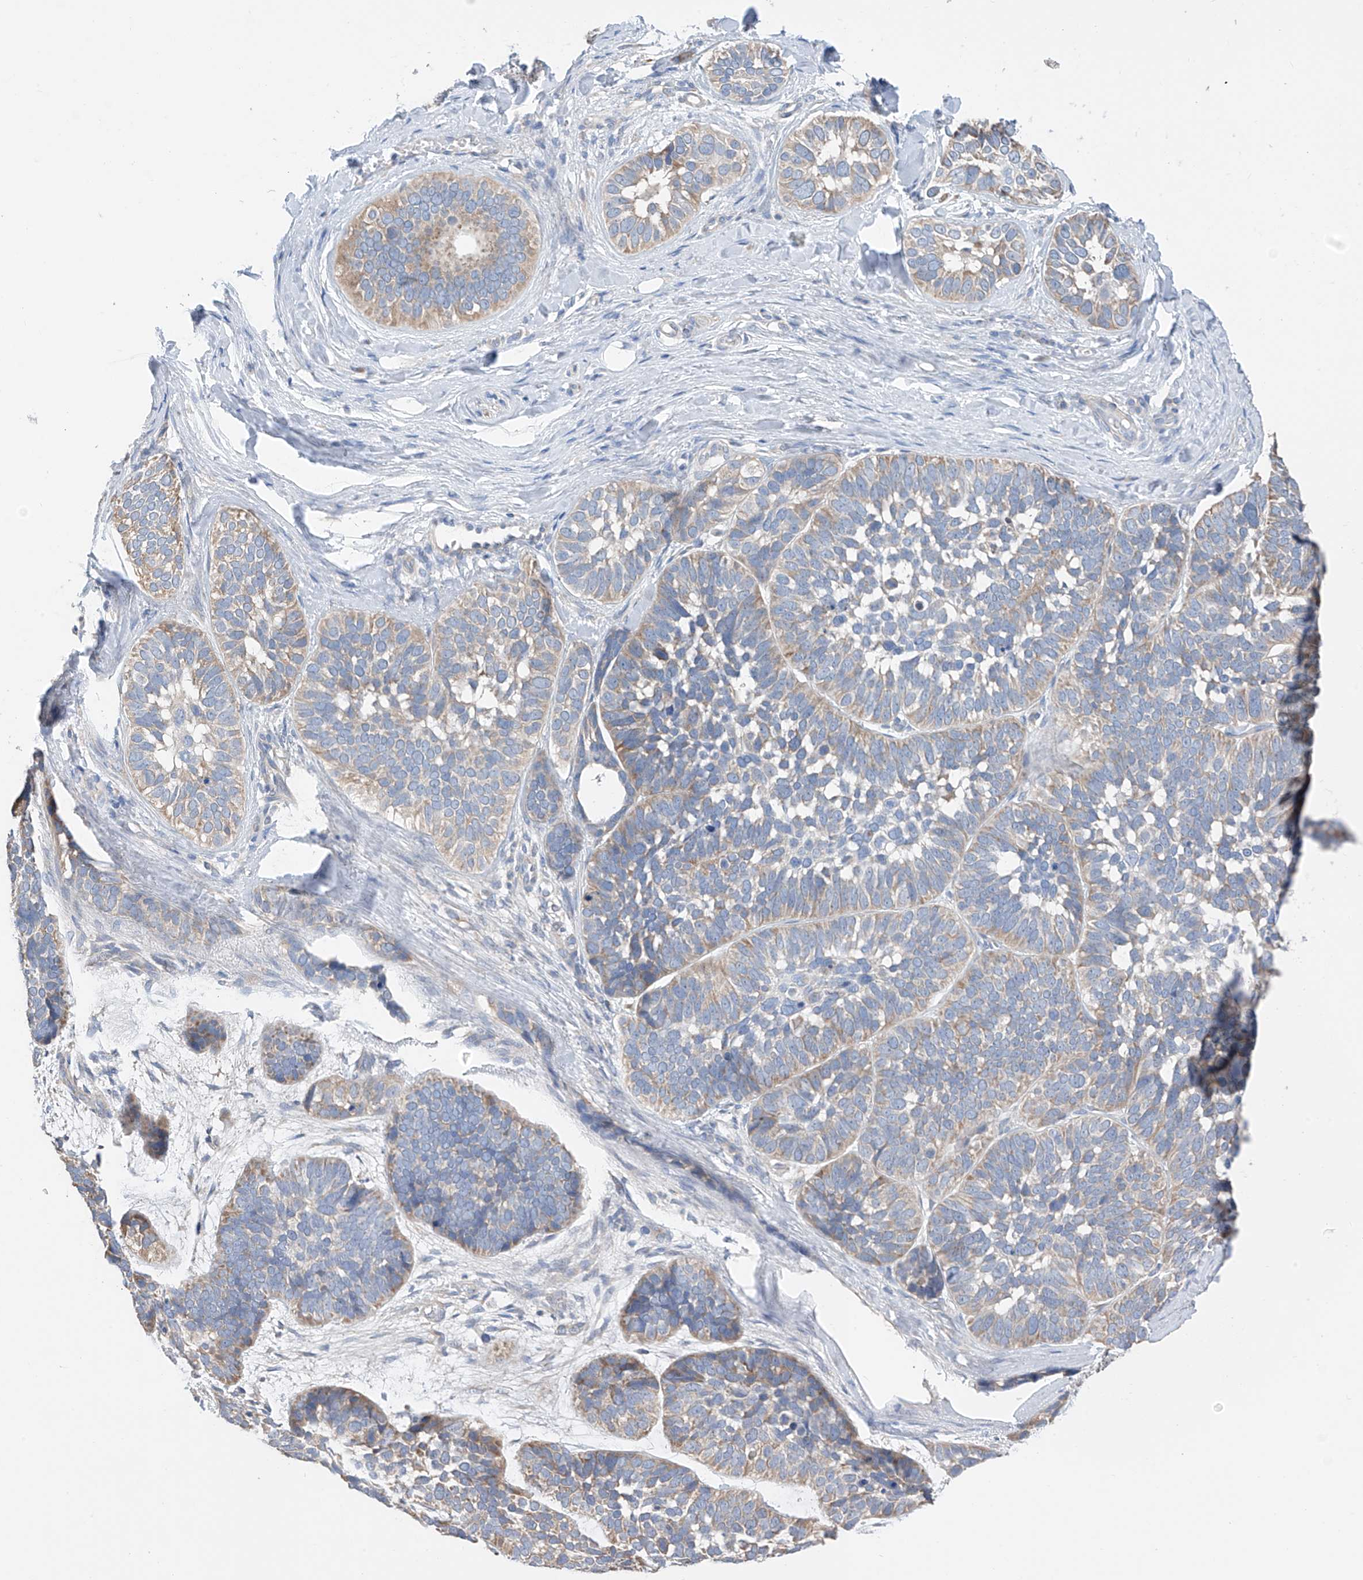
{"staining": {"intensity": "weak", "quantity": "25%-75%", "location": "cytoplasmic/membranous"}, "tissue": "skin cancer", "cell_type": "Tumor cells", "image_type": "cancer", "snomed": [{"axis": "morphology", "description": "Basal cell carcinoma"}, {"axis": "topography", "description": "Skin"}], "caption": "Skin basal cell carcinoma tissue demonstrates weak cytoplasmic/membranous positivity in about 25%-75% of tumor cells, visualized by immunohistochemistry.", "gene": "REC8", "patient": {"sex": "male", "age": 62}}